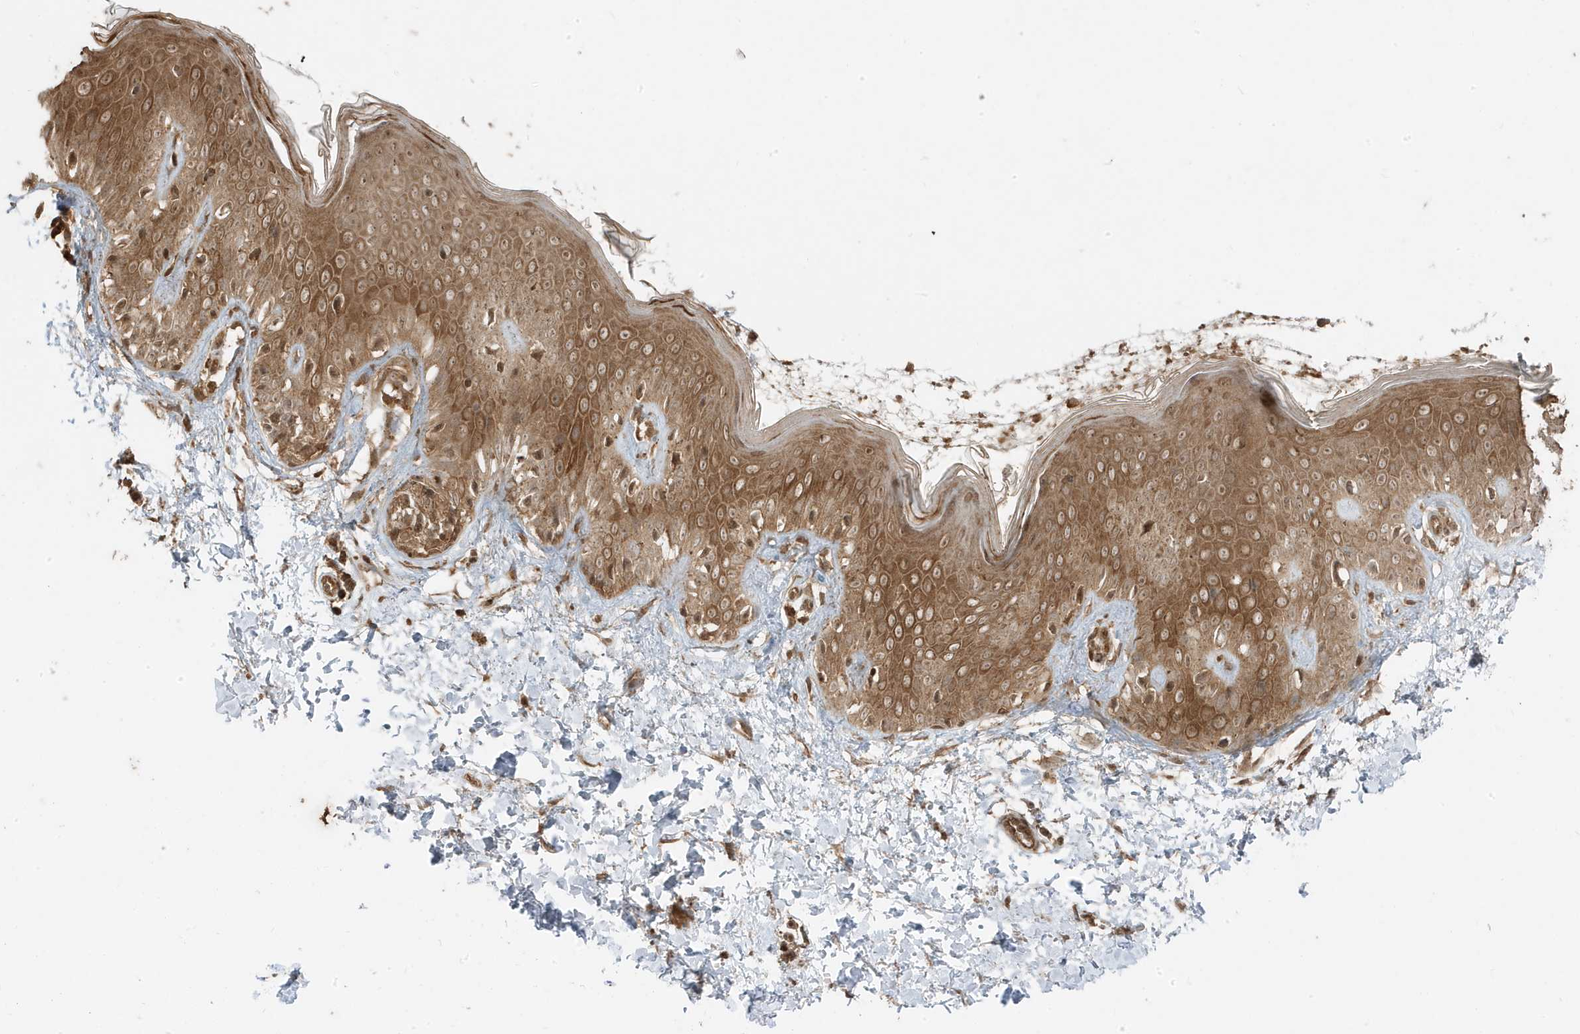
{"staining": {"intensity": "moderate", "quantity": ">75%", "location": "cytoplasmic/membranous"}, "tissue": "skin", "cell_type": "Fibroblasts", "image_type": "normal", "snomed": [{"axis": "morphology", "description": "Normal tissue, NOS"}, {"axis": "topography", "description": "Skin"}], "caption": "A brown stain labels moderate cytoplasmic/membranous positivity of a protein in fibroblasts of benign skin.", "gene": "ASAP1", "patient": {"sex": "male", "age": 37}}